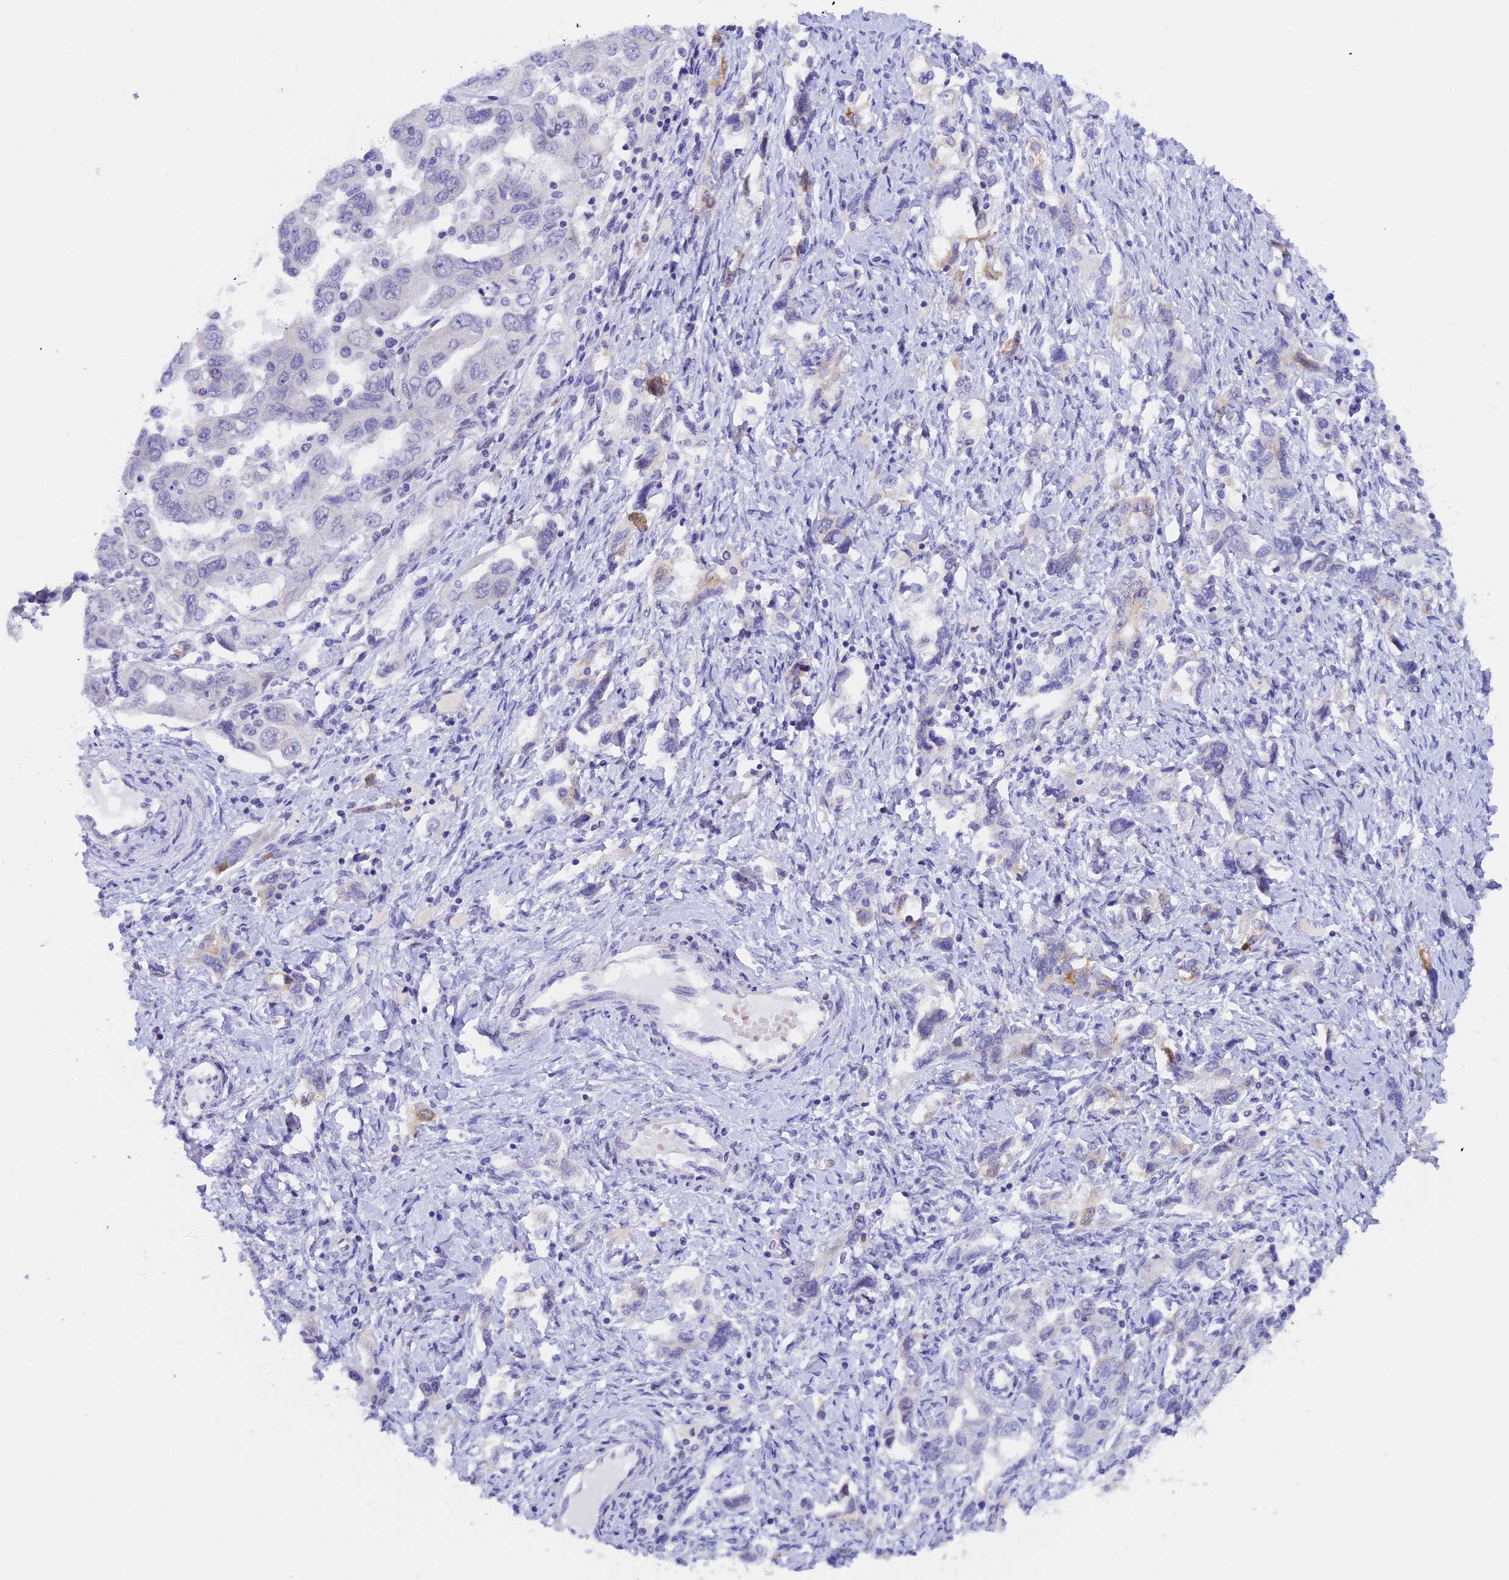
{"staining": {"intensity": "negative", "quantity": "none", "location": "none"}, "tissue": "ovarian cancer", "cell_type": "Tumor cells", "image_type": "cancer", "snomed": [{"axis": "morphology", "description": "Carcinoma, NOS"}, {"axis": "morphology", "description": "Cystadenocarcinoma, serous, NOS"}, {"axis": "topography", "description": "Ovary"}], "caption": "An image of human ovarian cancer is negative for staining in tumor cells.", "gene": "RASGEF1B", "patient": {"sex": "female", "age": 69}}